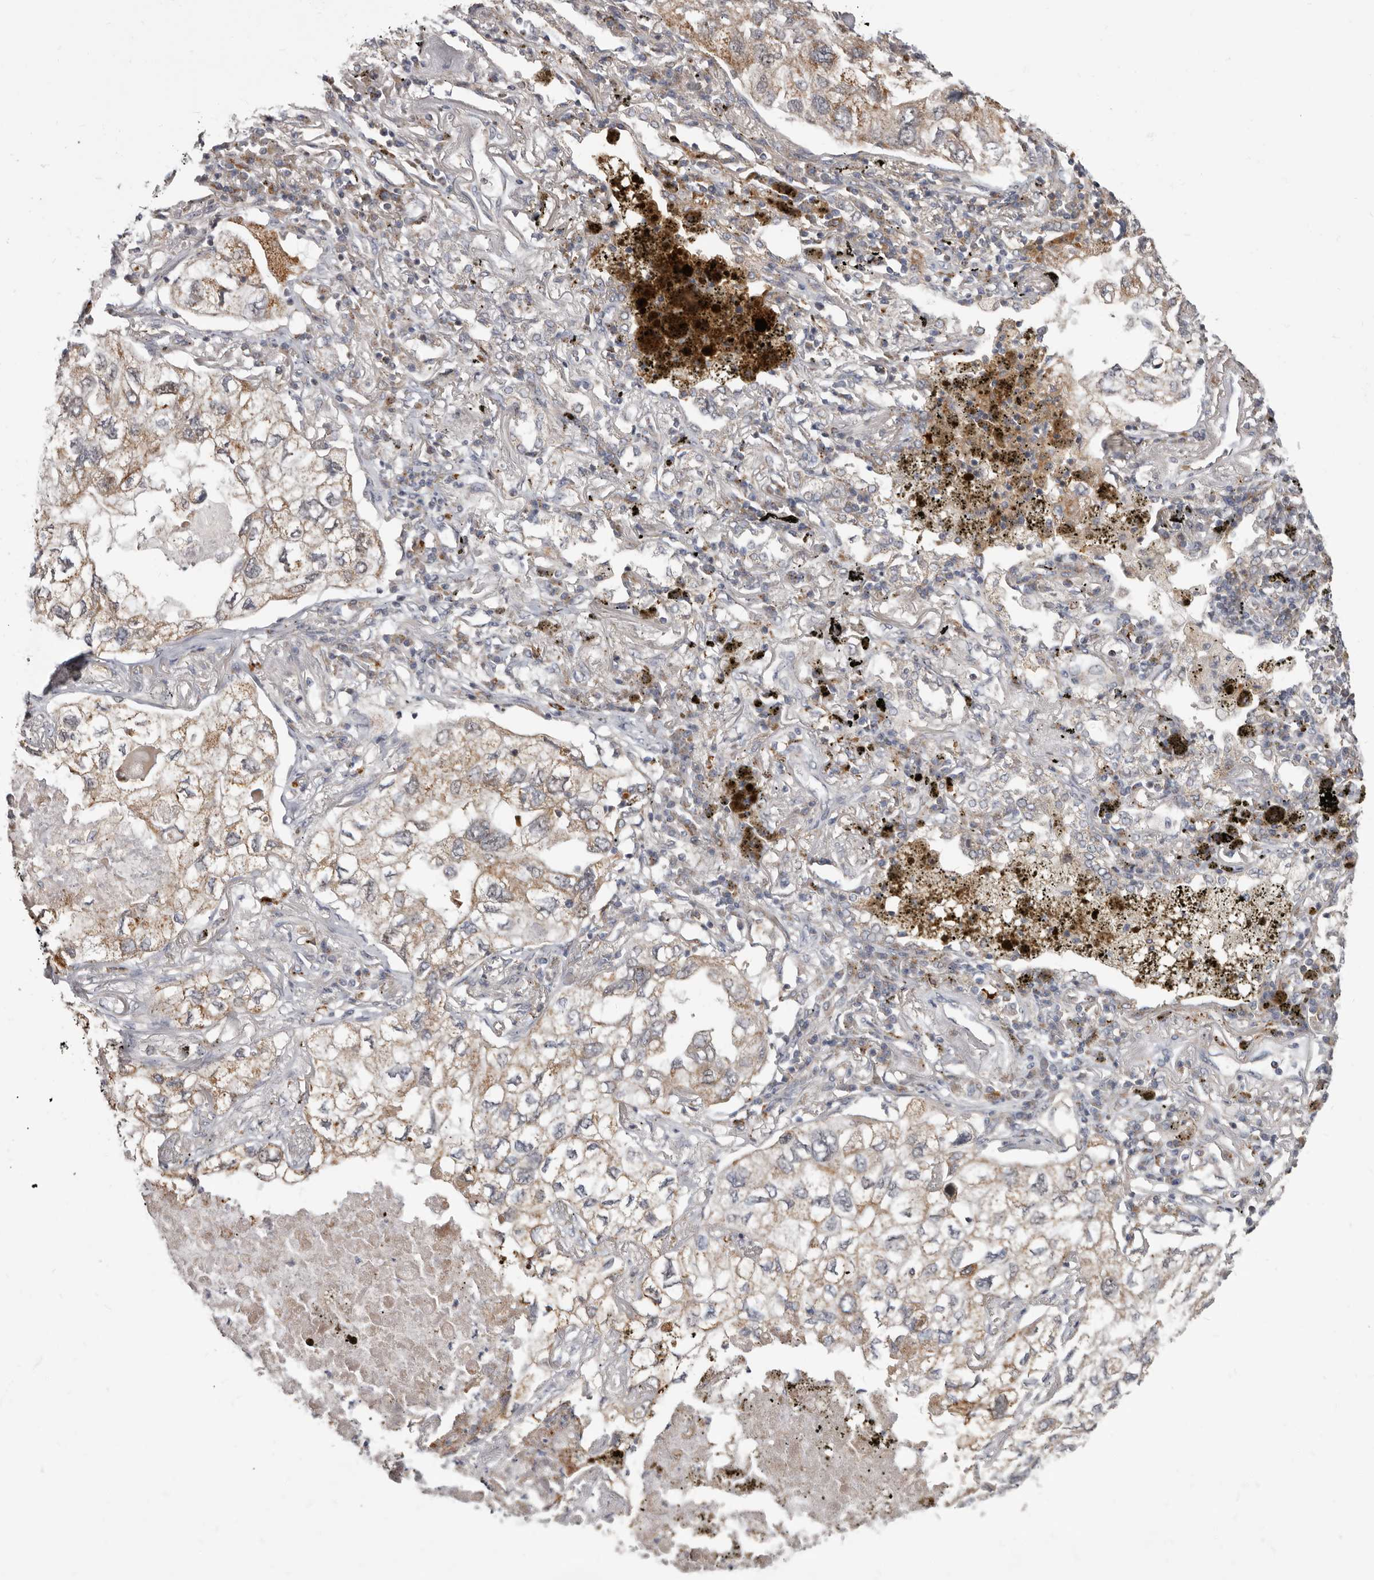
{"staining": {"intensity": "weak", "quantity": "25%-75%", "location": "cytoplasmic/membranous"}, "tissue": "lung cancer", "cell_type": "Tumor cells", "image_type": "cancer", "snomed": [{"axis": "morphology", "description": "Adenocarcinoma, NOS"}, {"axis": "topography", "description": "Lung"}], "caption": "This photomicrograph reveals adenocarcinoma (lung) stained with immunohistochemistry (IHC) to label a protein in brown. The cytoplasmic/membranous of tumor cells show weak positivity for the protein. Nuclei are counter-stained blue.", "gene": "SMC4", "patient": {"sex": "male", "age": 65}}